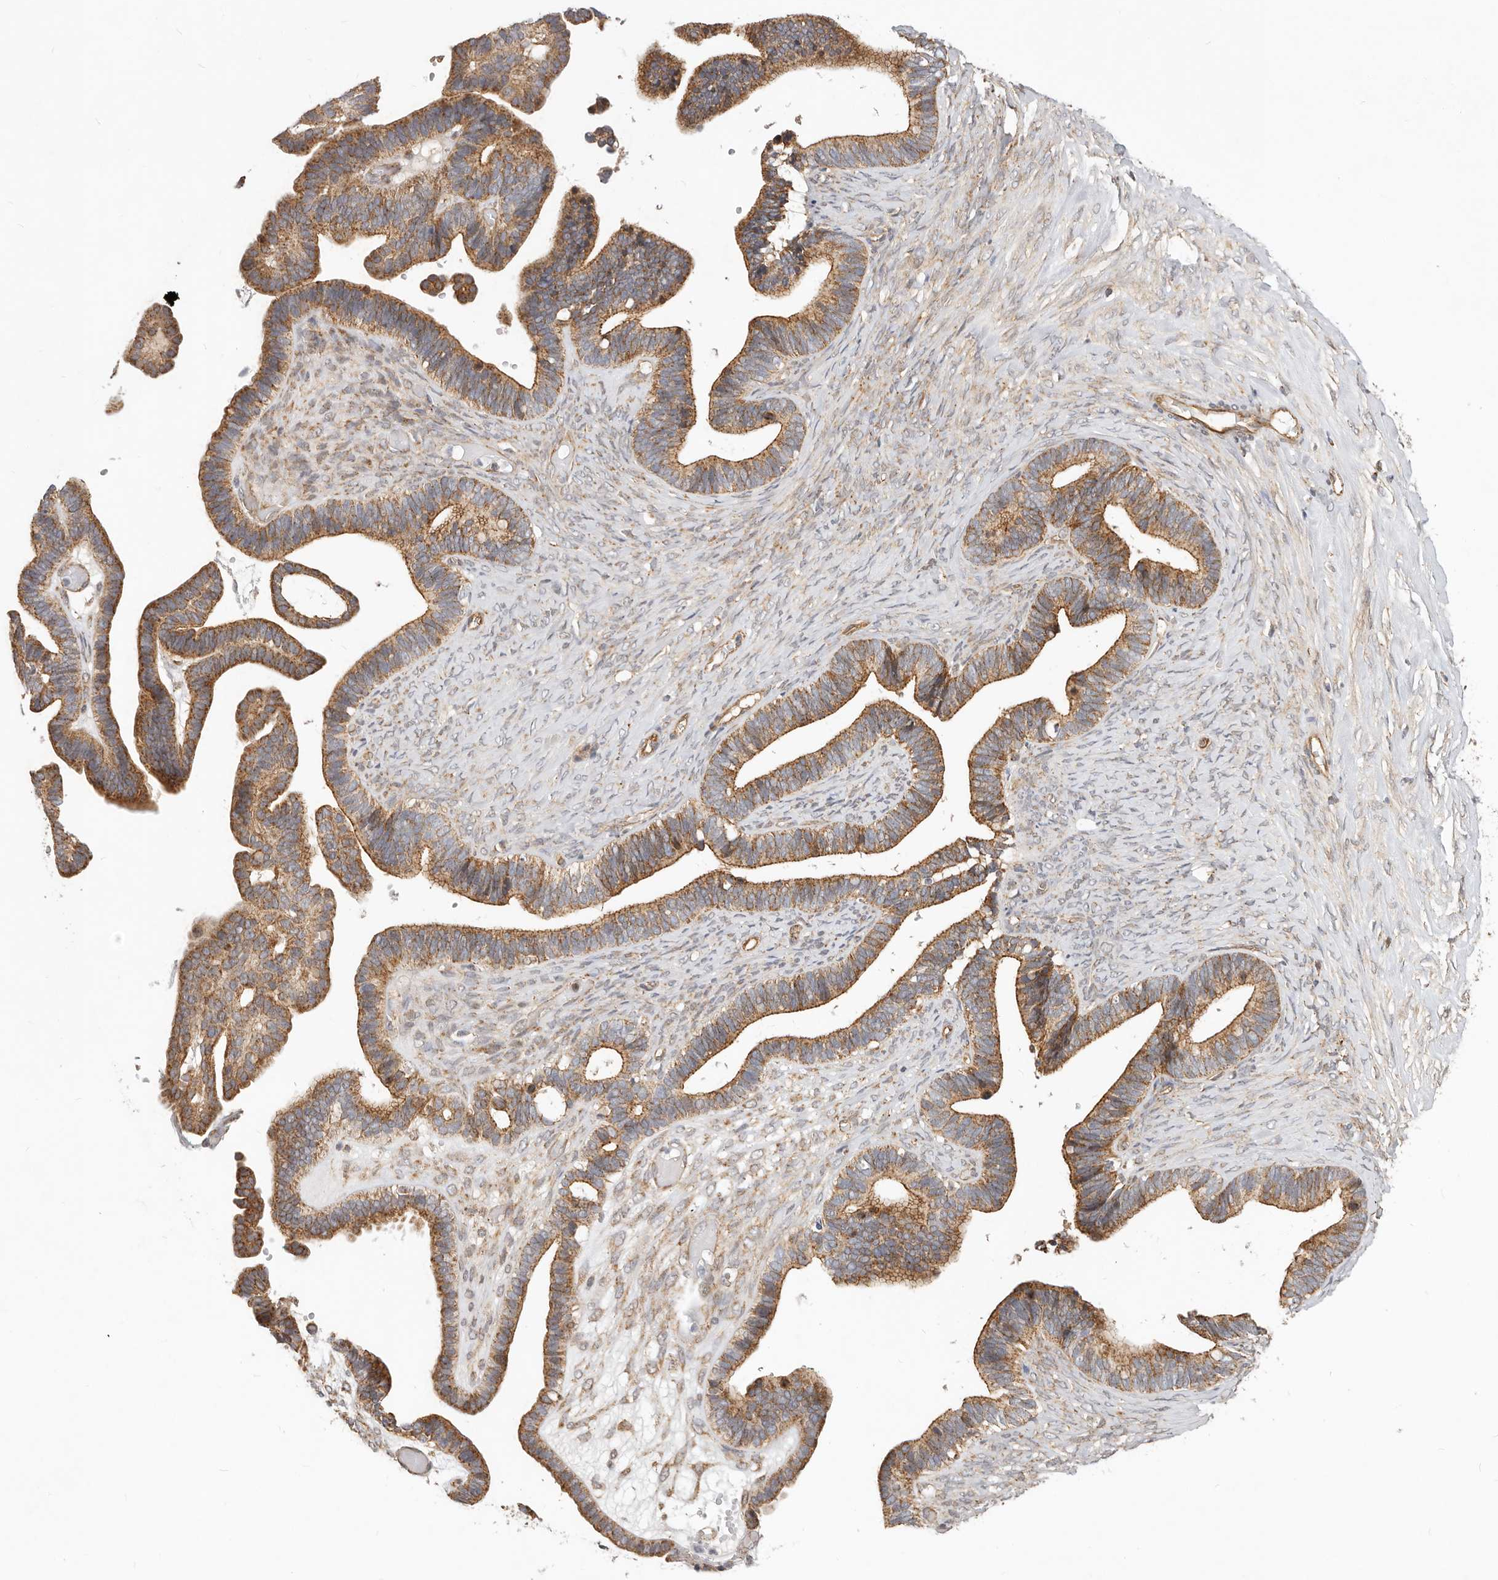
{"staining": {"intensity": "moderate", "quantity": ">75%", "location": "cytoplasmic/membranous"}, "tissue": "ovarian cancer", "cell_type": "Tumor cells", "image_type": "cancer", "snomed": [{"axis": "morphology", "description": "Cystadenocarcinoma, serous, NOS"}, {"axis": "topography", "description": "Ovary"}], "caption": "Protein expression analysis of ovarian serous cystadenocarcinoma displays moderate cytoplasmic/membranous staining in about >75% of tumor cells. The protein is shown in brown color, while the nuclei are stained blue.", "gene": "USP49", "patient": {"sex": "female", "age": 56}}